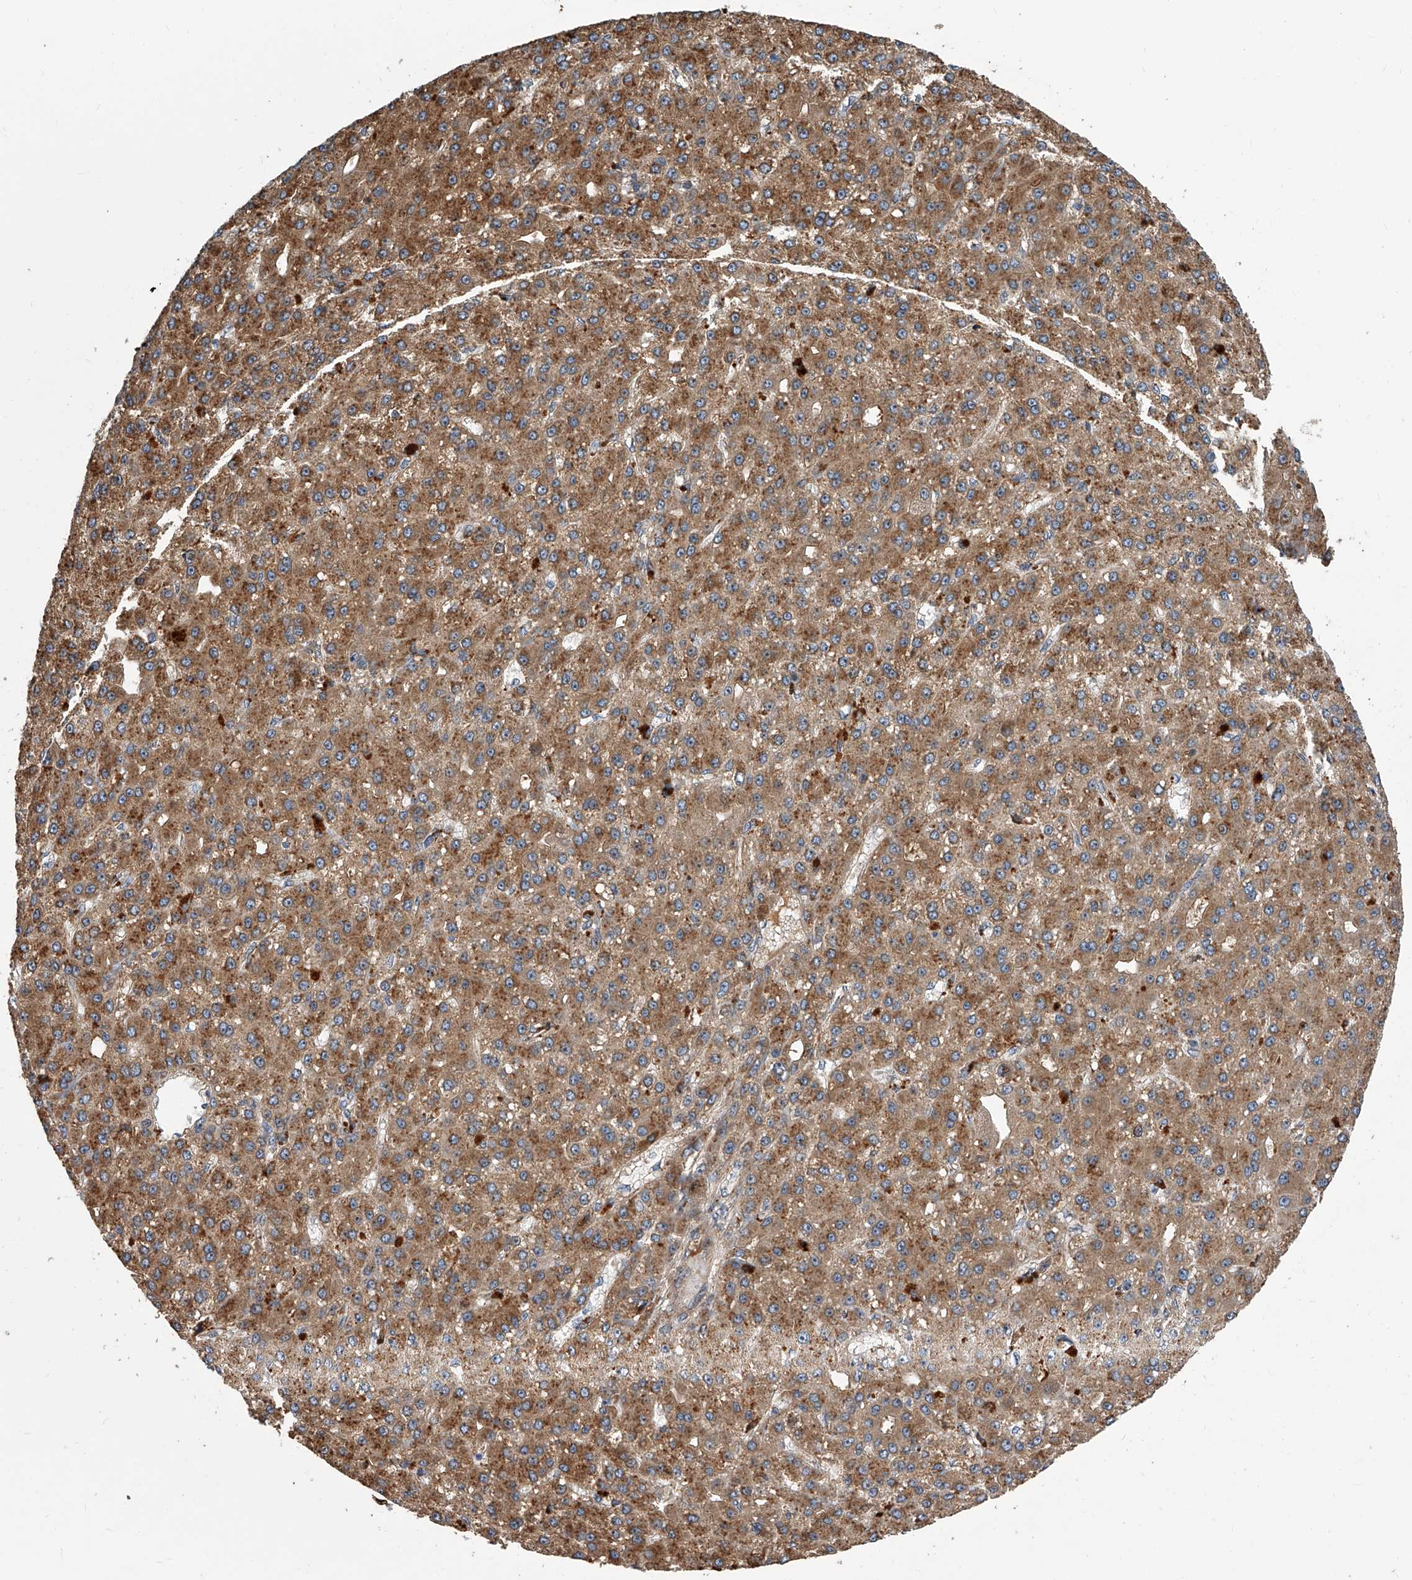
{"staining": {"intensity": "moderate", "quantity": ">75%", "location": "cytoplasmic/membranous"}, "tissue": "liver cancer", "cell_type": "Tumor cells", "image_type": "cancer", "snomed": [{"axis": "morphology", "description": "Carcinoma, Hepatocellular, NOS"}, {"axis": "topography", "description": "Liver"}], "caption": "Brown immunohistochemical staining in human hepatocellular carcinoma (liver) shows moderate cytoplasmic/membranous expression in approximately >75% of tumor cells.", "gene": "USP47", "patient": {"sex": "male", "age": 67}}